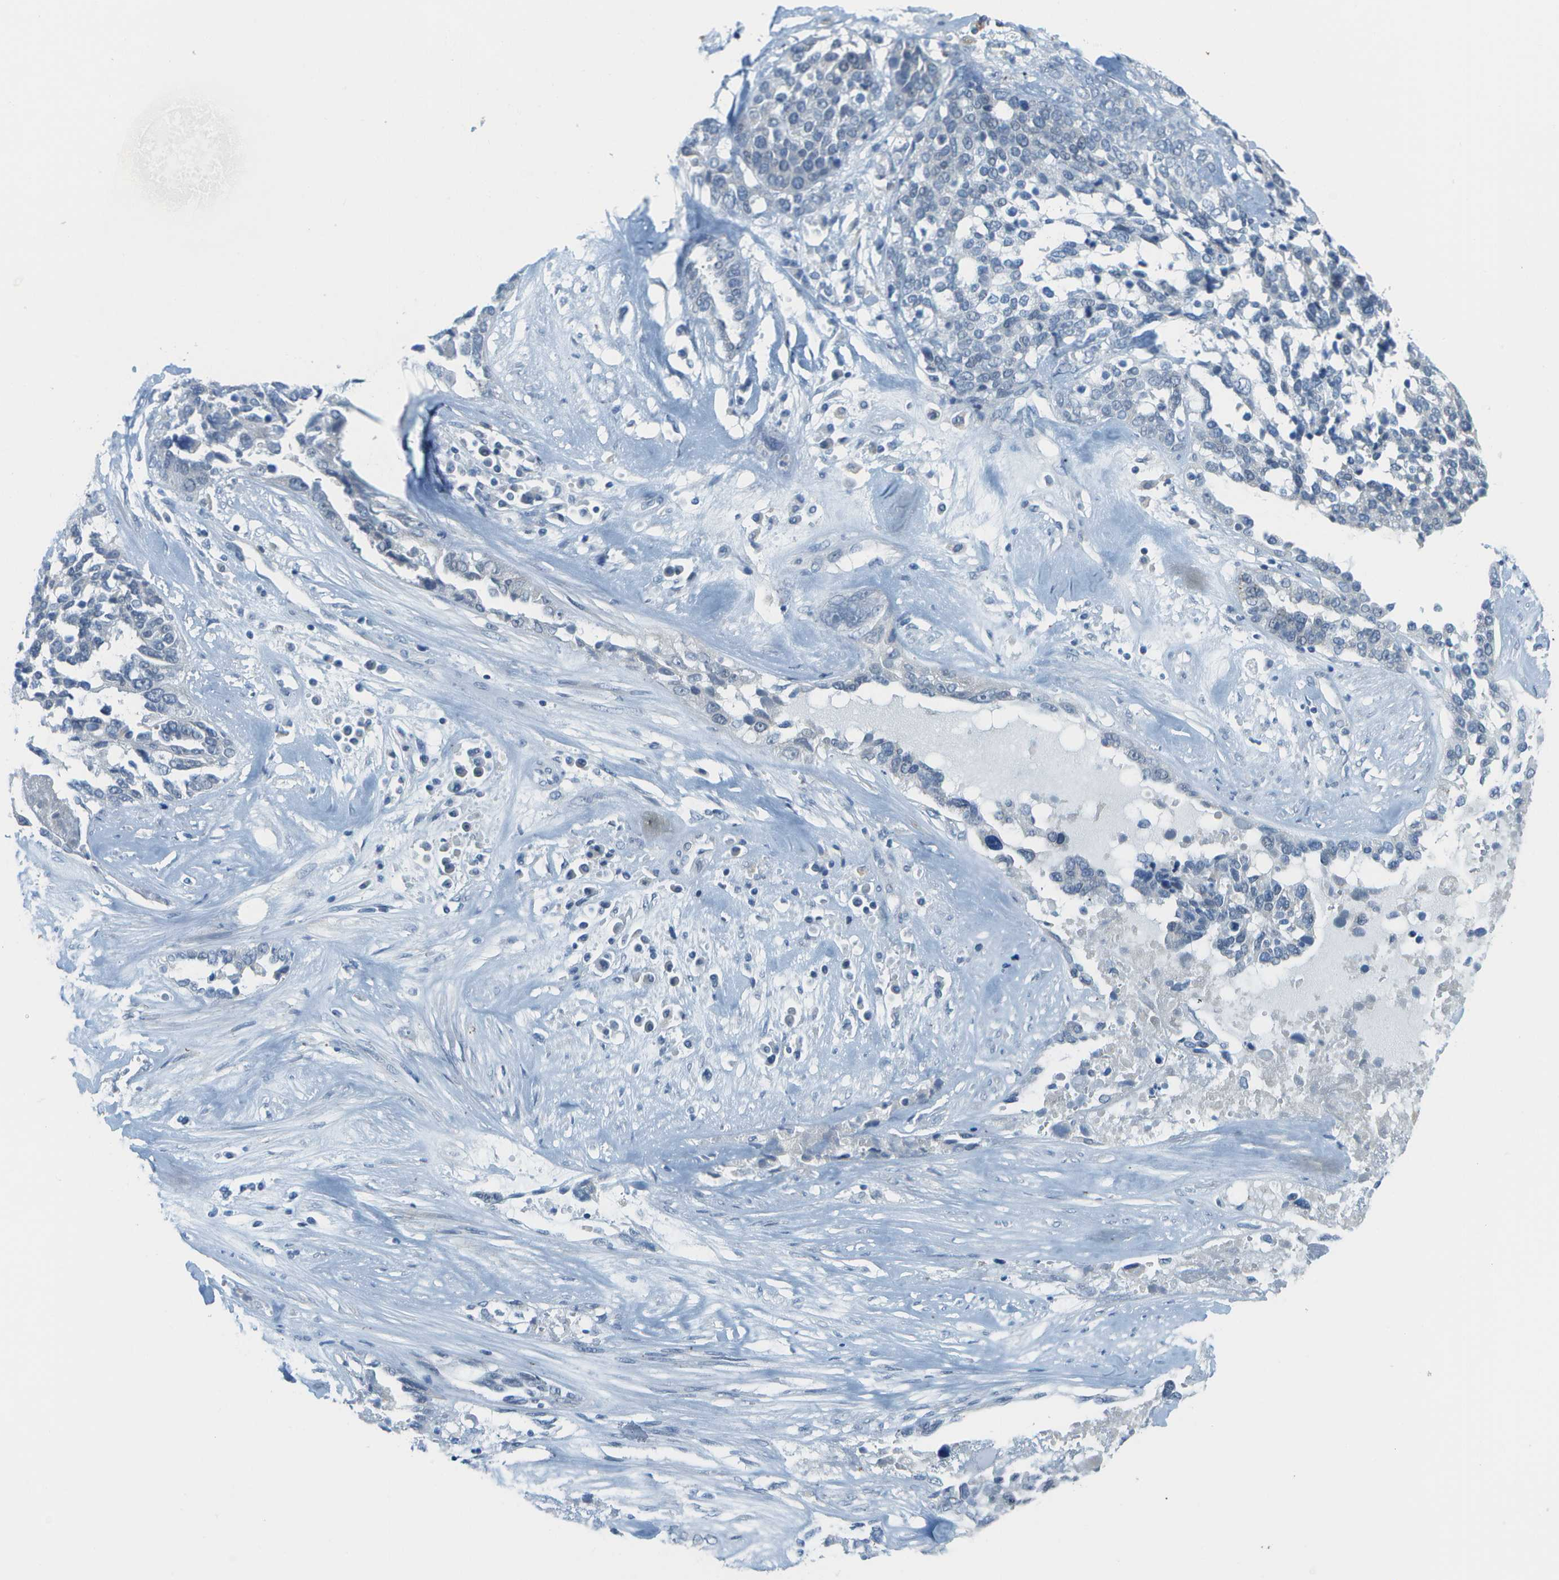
{"staining": {"intensity": "negative", "quantity": "none", "location": "none"}, "tissue": "ovarian cancer", "cell_type": "Tumor cells", "image_type": "cancer", "snomed": [{"axis": "morphology", "description": "Cystadenocarcinoma, serous, NOS"}, {"axis": "topography", "description": "Ovary"}], "caption": "A histopathology image of ovarian cancer (serous cystadenocarcinoma) stained for a protein shows no brown staining in tumor cells.", "gene": "ZBTB43", "patient": {"sex": "female", "age": 44}}